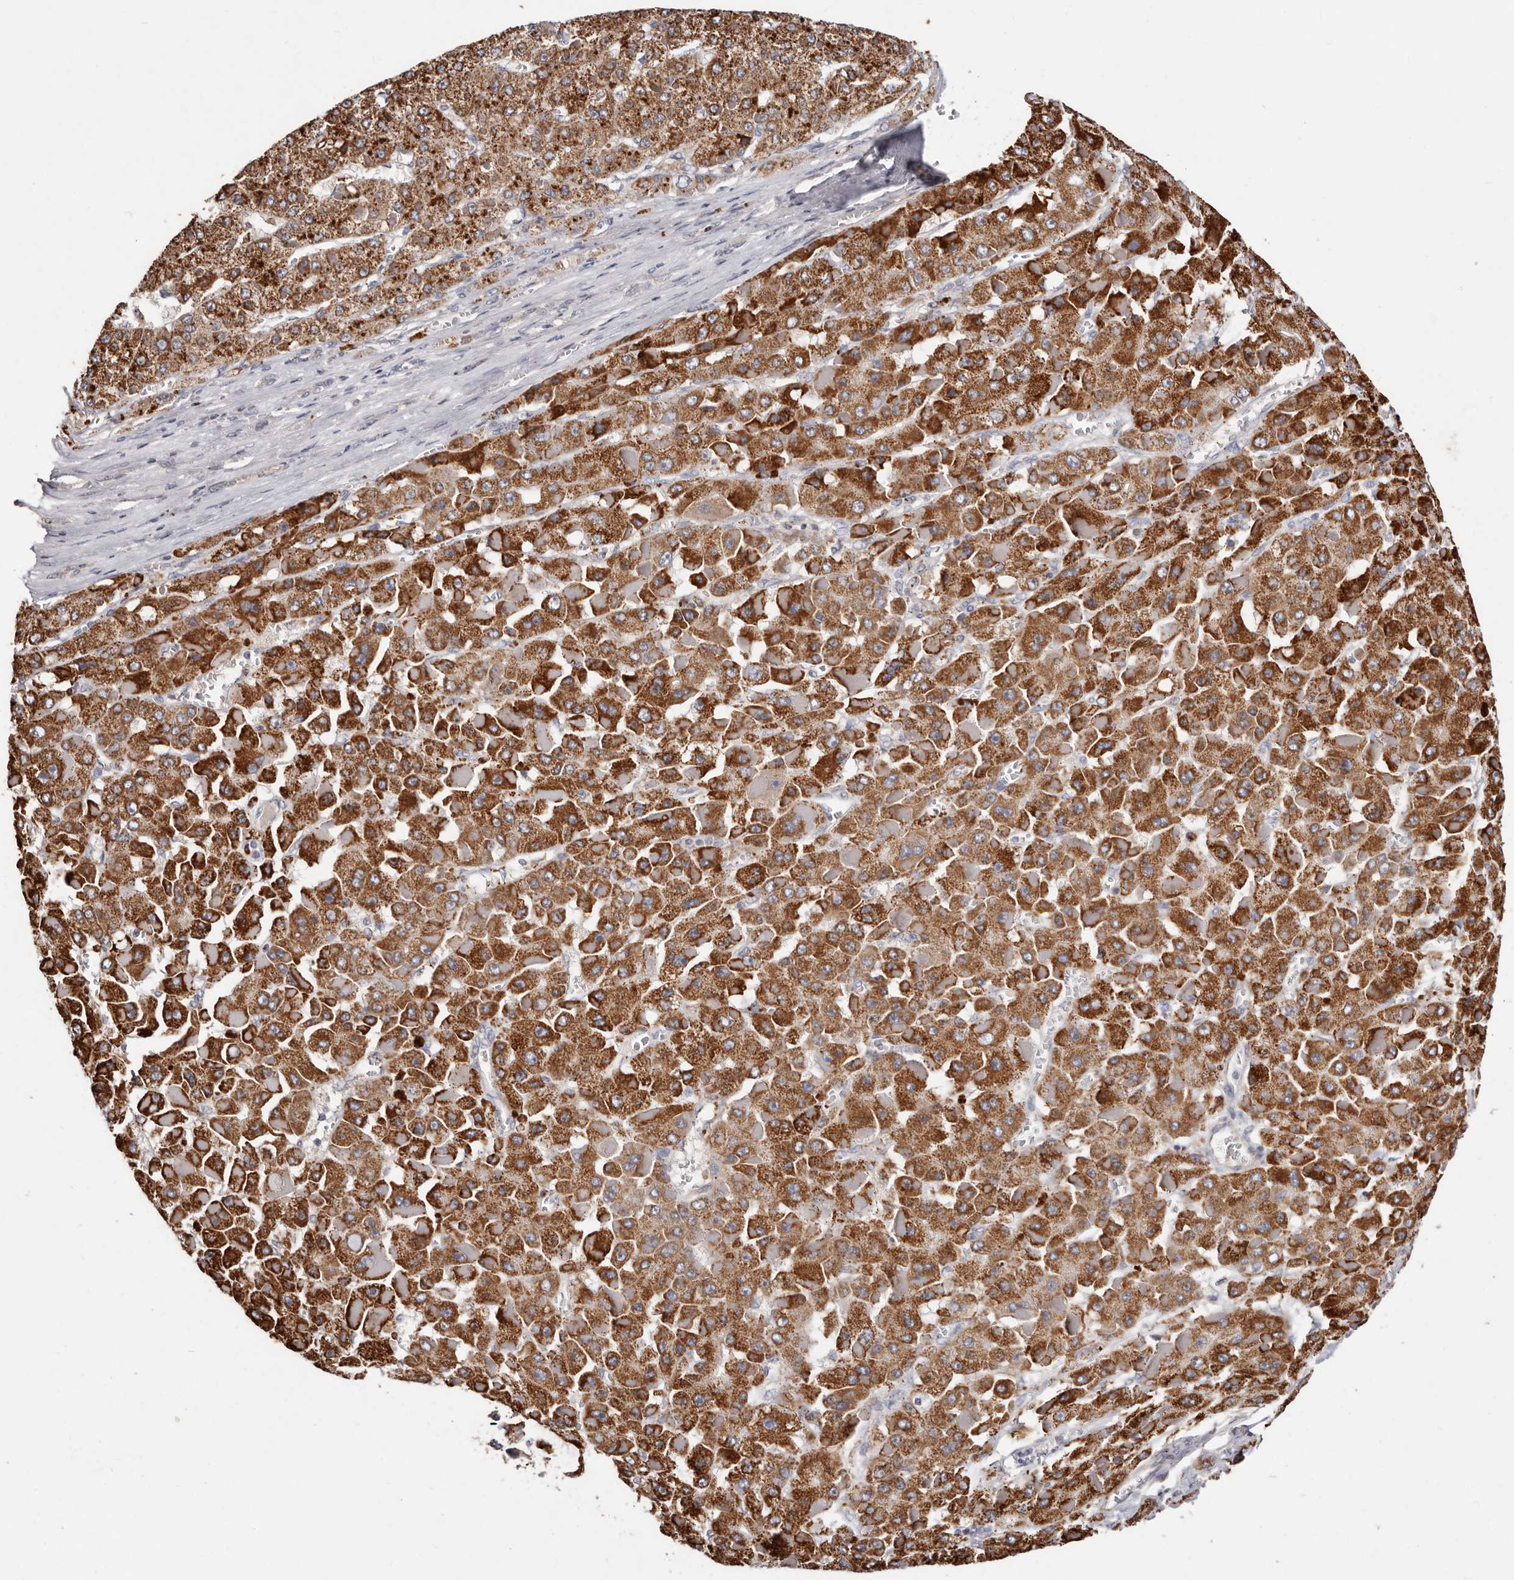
{"staining": {"intensity": "strong", "quantity": ">75%", "location": "cytoplasmic/membranous"}, "tissue": "liver cancer", "cell_type": "Tumor cells", "image_type": "cancer", "snomed": [{"axis": "morphology", "description": "Carcinoma, Hepatocellular, NOS"}, {"axis": "topography", "description": "Liver"}], "caption": "This is a histology image of immunohistochemistry staining of liver hepatocellular carcinoma, which shows strong staining in the cytoplasmic/membranous of tumor cells.", "gene": "THBS3", "patient": {"sex": "female", "age": 73}}